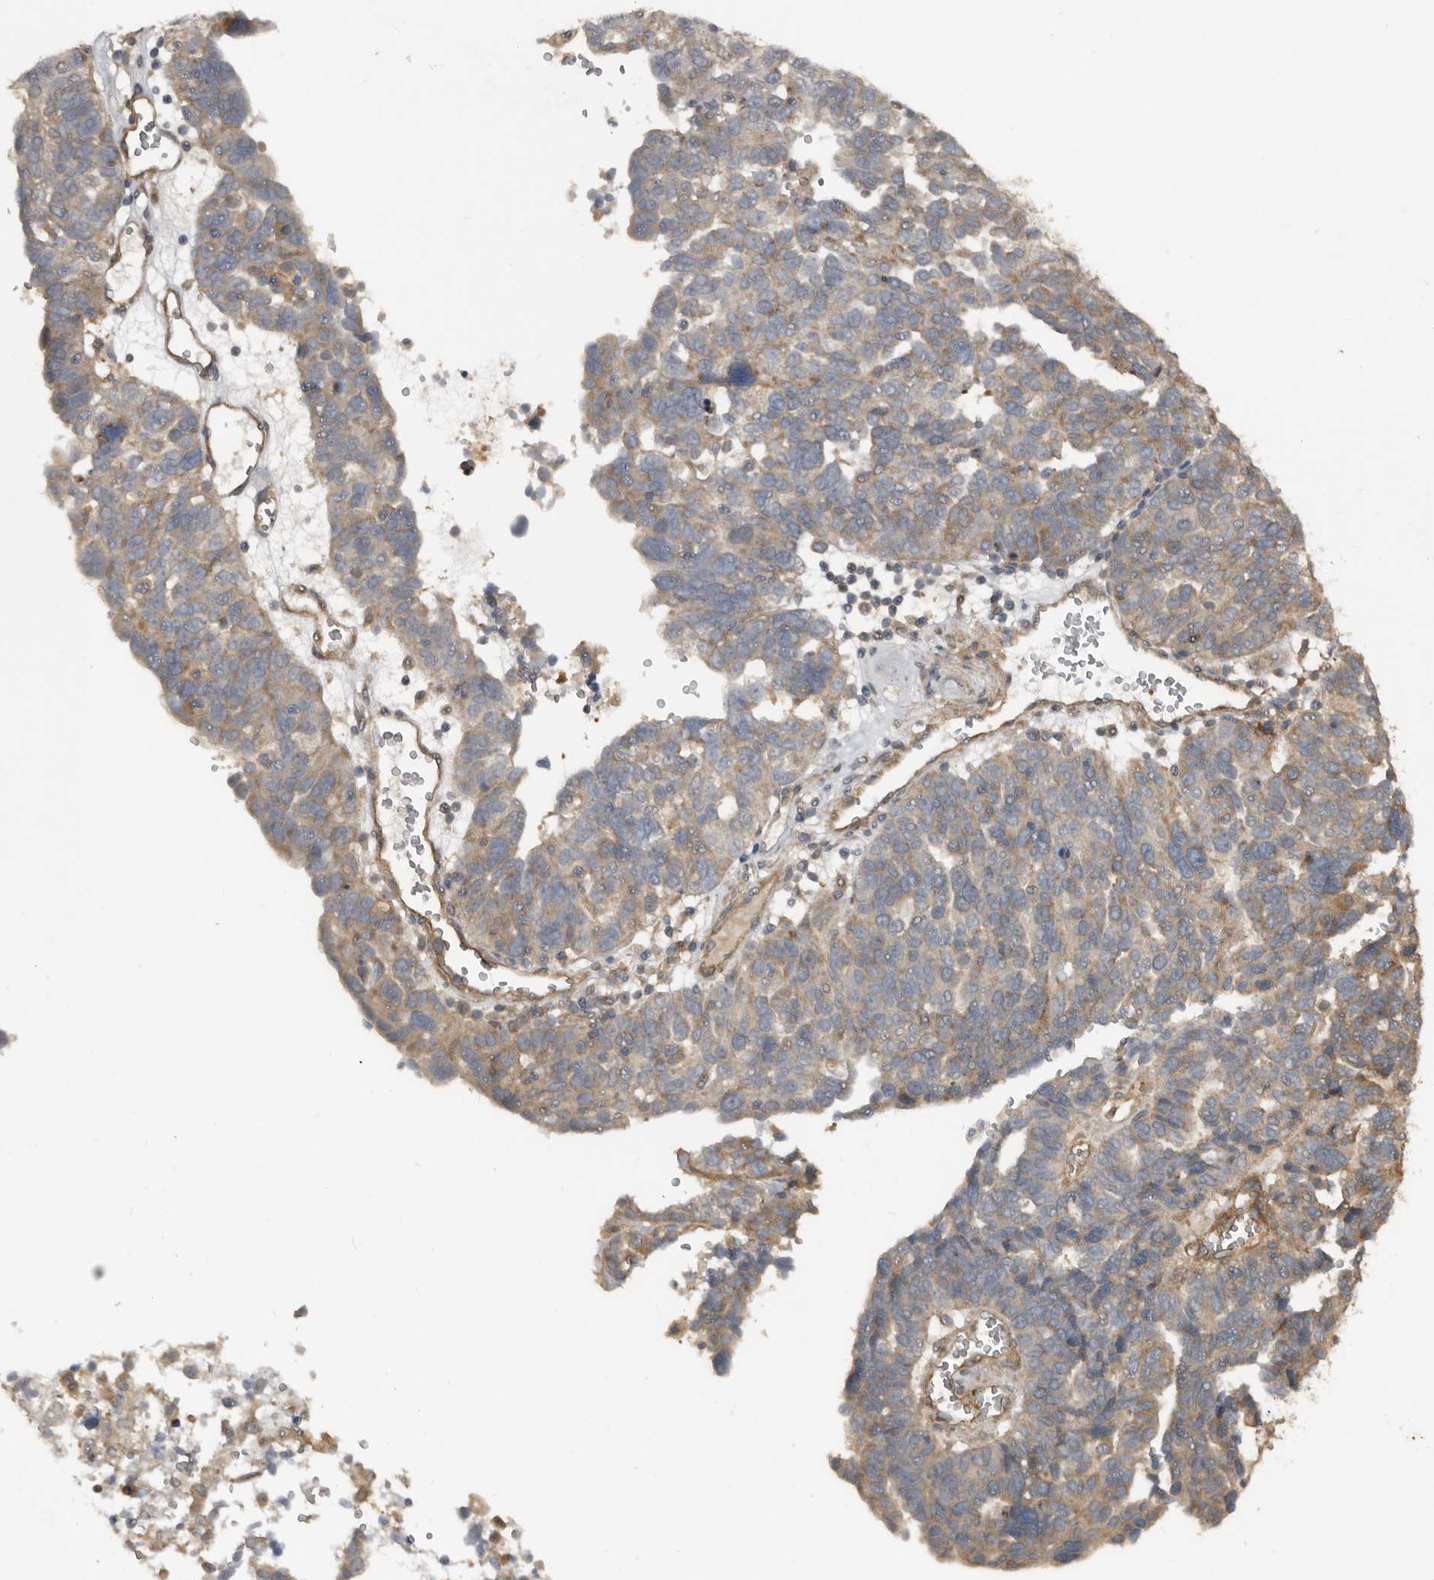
{"staining": {"intensity": "weak", "quantity": "25%-75%", "location": "cytoplasmic/membranous"}, "tissue": "ovarian cancer", "cell_type": "Tumor cells", "image_type": "cancer", "snomed": [{"axis": "morphology", "description": "Cystadenocarcinoma, serous, NOS"}, {"axis": "topography", "description": "Ovary"}], "caption": "Ovarian serous cystadenocarcinoma was stained to show a protein in brown. There is low levels of weak cytoplasmic/membranous expression in approximately 25%-75% of tumor cells.", "gene": "EXOC3L1", "patient": {"sex": "female", "age": 59}}